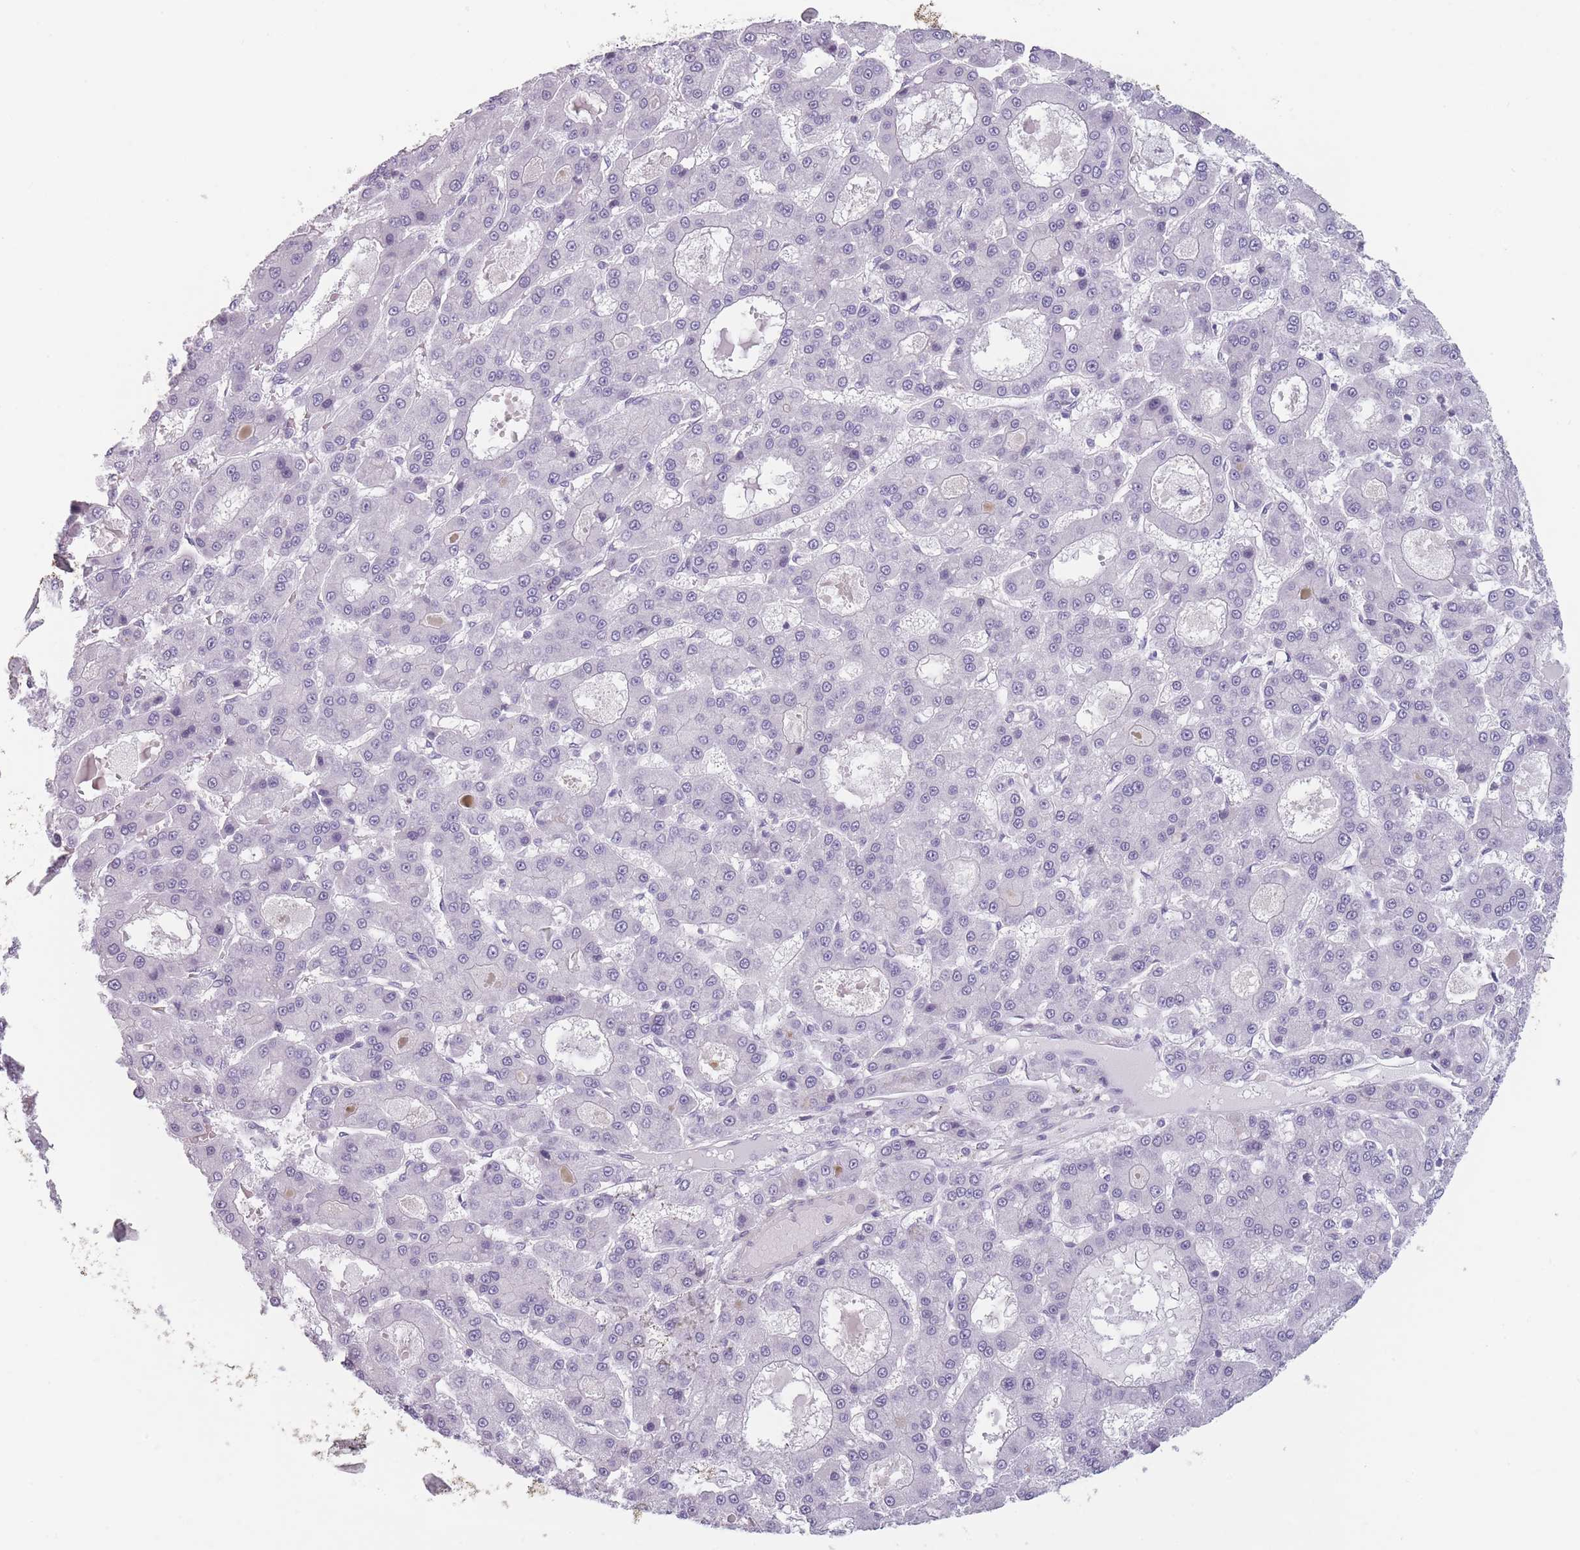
{"staining": {"intensity": "negative", "quantity": "none", "location": "none"}, "tissue": "liver cancer", "cell_type": "Tumor cells", "image_type": "cancer", "snomed": [{"axis": "morphology", "description": "Carcinoma, Hepatocellular, NOS"}, {"axis": "topography", "description": "Liver"}], "caption": "Immunohistochemistry of human hepatocellular carcinoma (liver) exhibits no positivity in tumor cells.", "gene": "GGT1", "patient": {"sex": "male", "age": 70}}